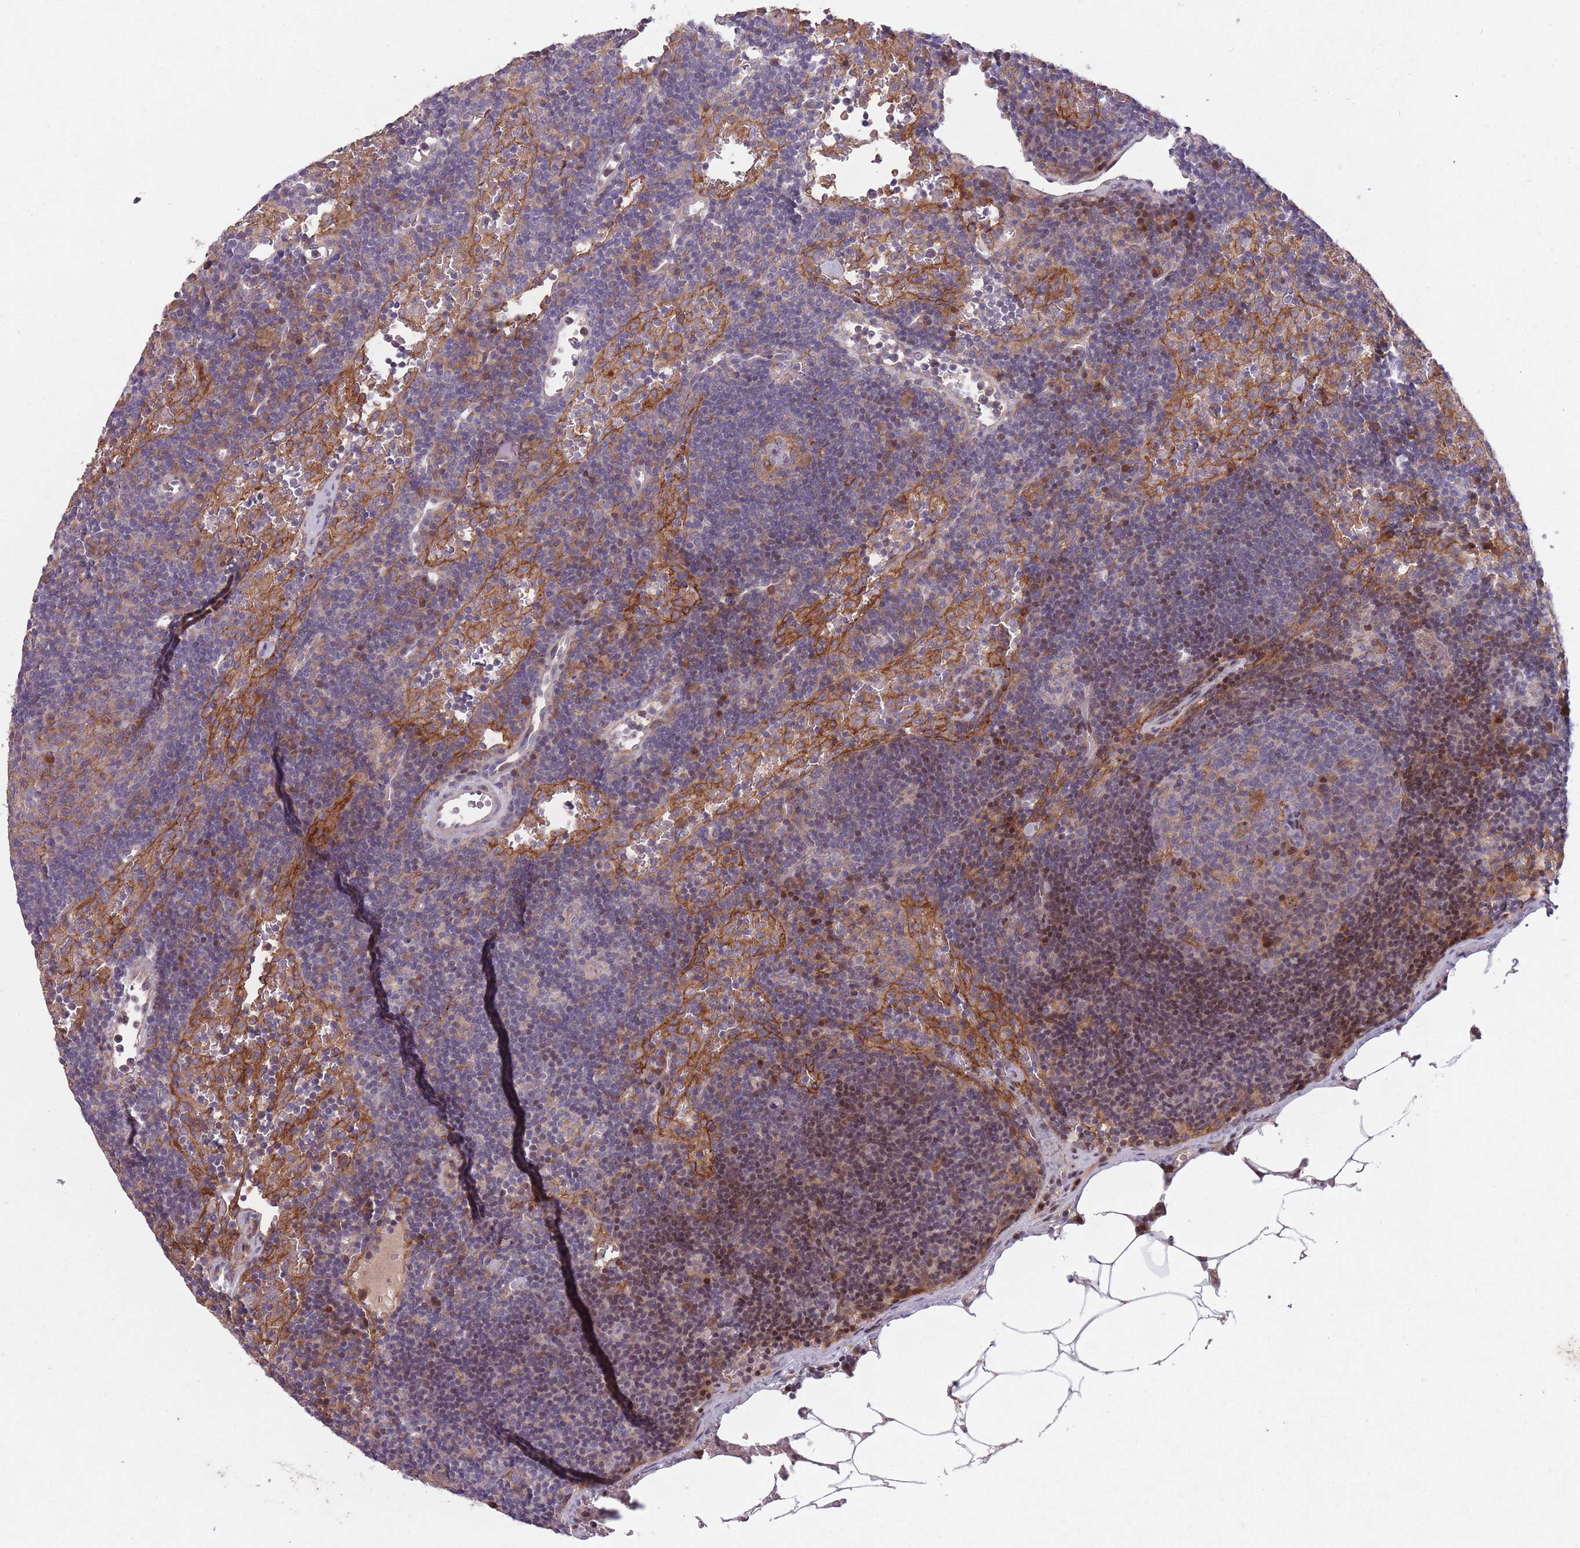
{"staining": {"intensity": "negative", "quantity": "none", "location": "none"}, "tissue": "lymph node", "cell_type": "Germinal center cells", "image_type": "normal", "snomed": [{"axis": "morphology", "description": "Normal tissue, NOS"}, {"axis": "topography", "description": "Lymph node"}], "caption": "Protein analysis of benign lymph node shows no significant expression in germinal center cells.", "gene": "OR2V1", "patient": {"sex": "male", "age": 62}}